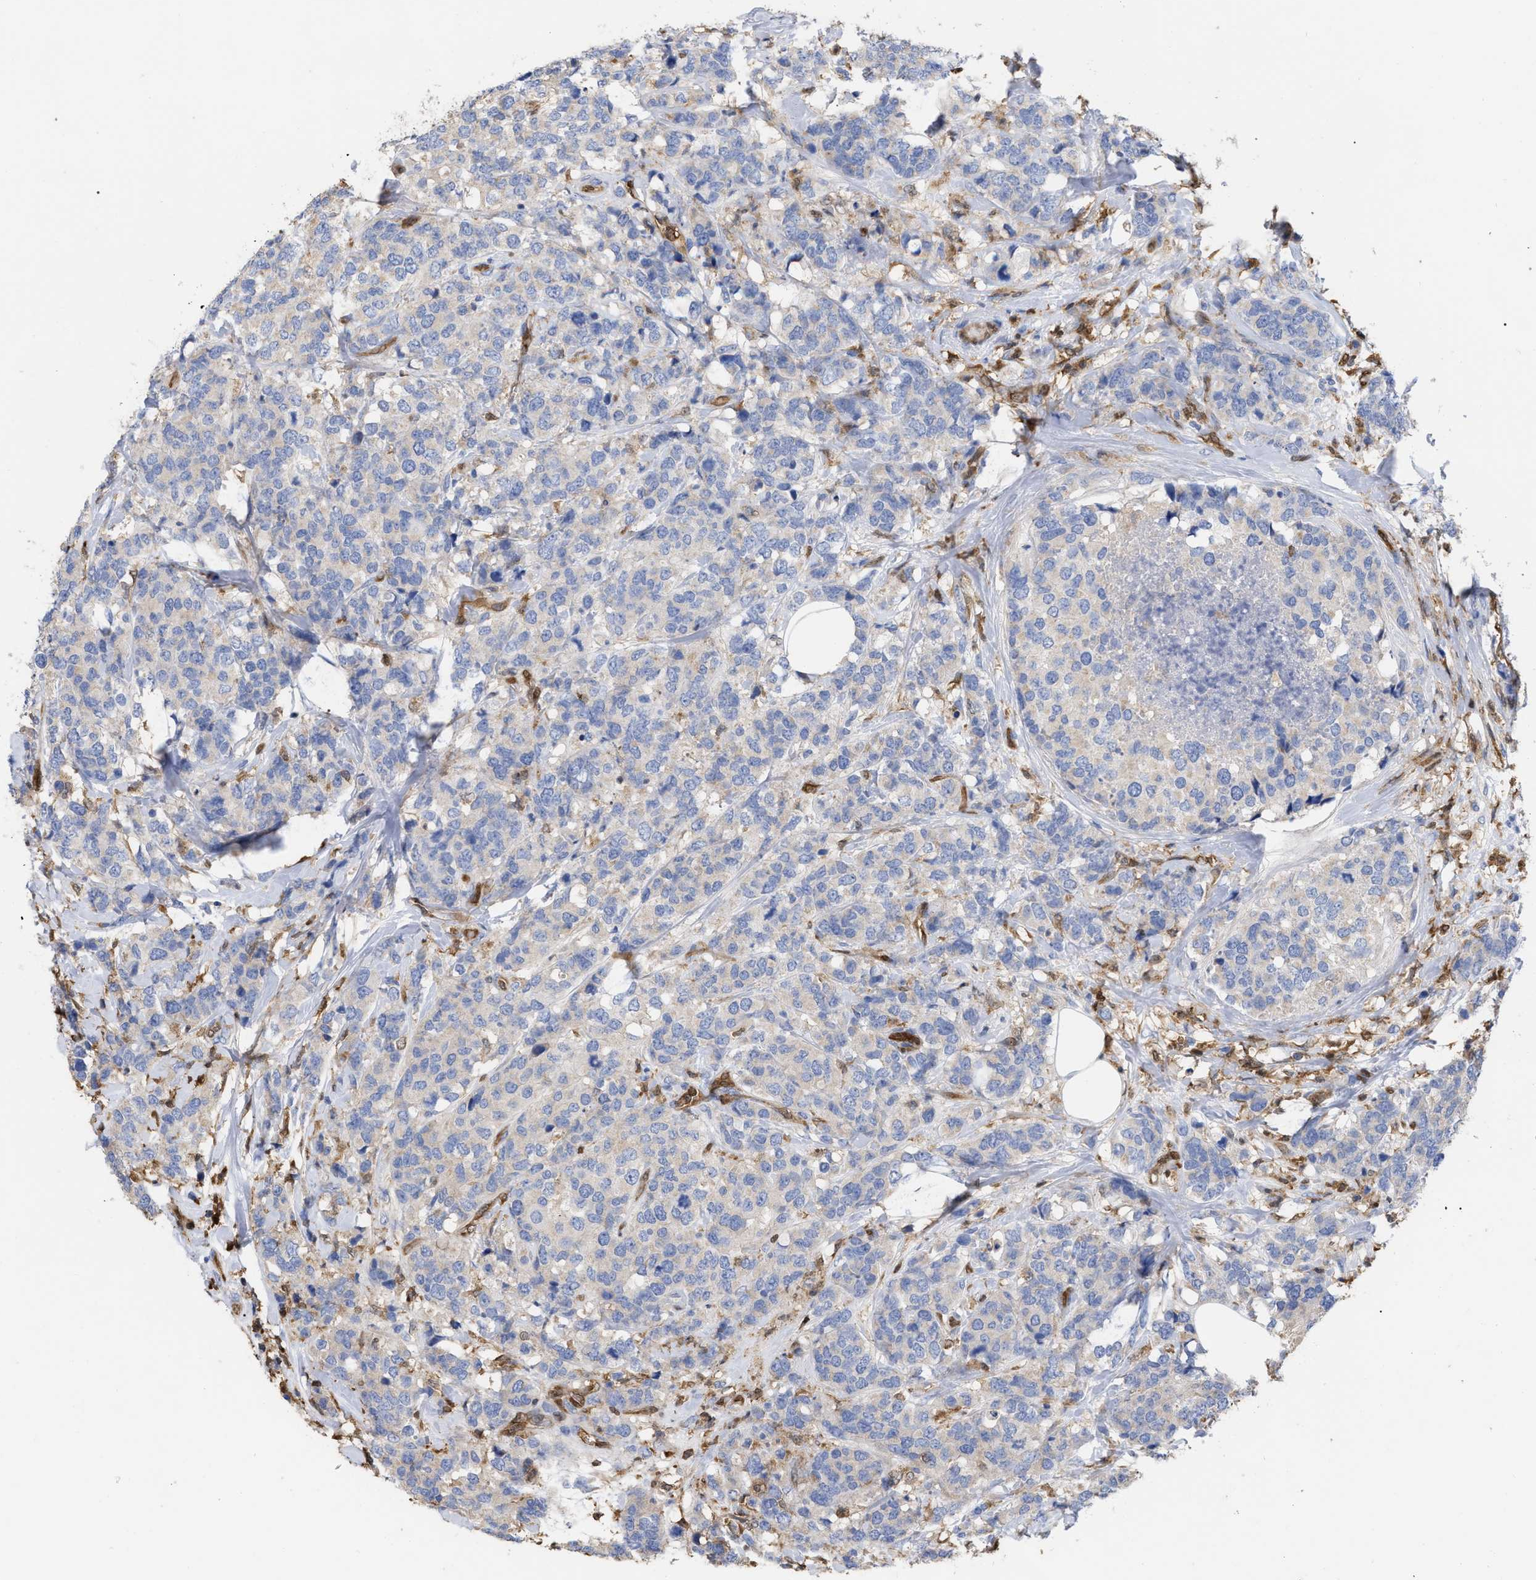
{"staining": {"intensity": "negative", "quantity": "none", "location": "none"}, "tissue": "breast cancer", "cell_type": "Tumor cells", "image_type": "cancer", "snomed": [{"axis": "morphology", "description": "Lobular carcinoma"}, {"axis": "topography", "description": "Breast"}], "caption": "High power microscopy image of an immunohistochemistry photomicrograph of breast cancer, revealing no significant positivity in tumor cells.", "gene": "GIMAP4", "patient": {"sex": "female", "age": 59}}